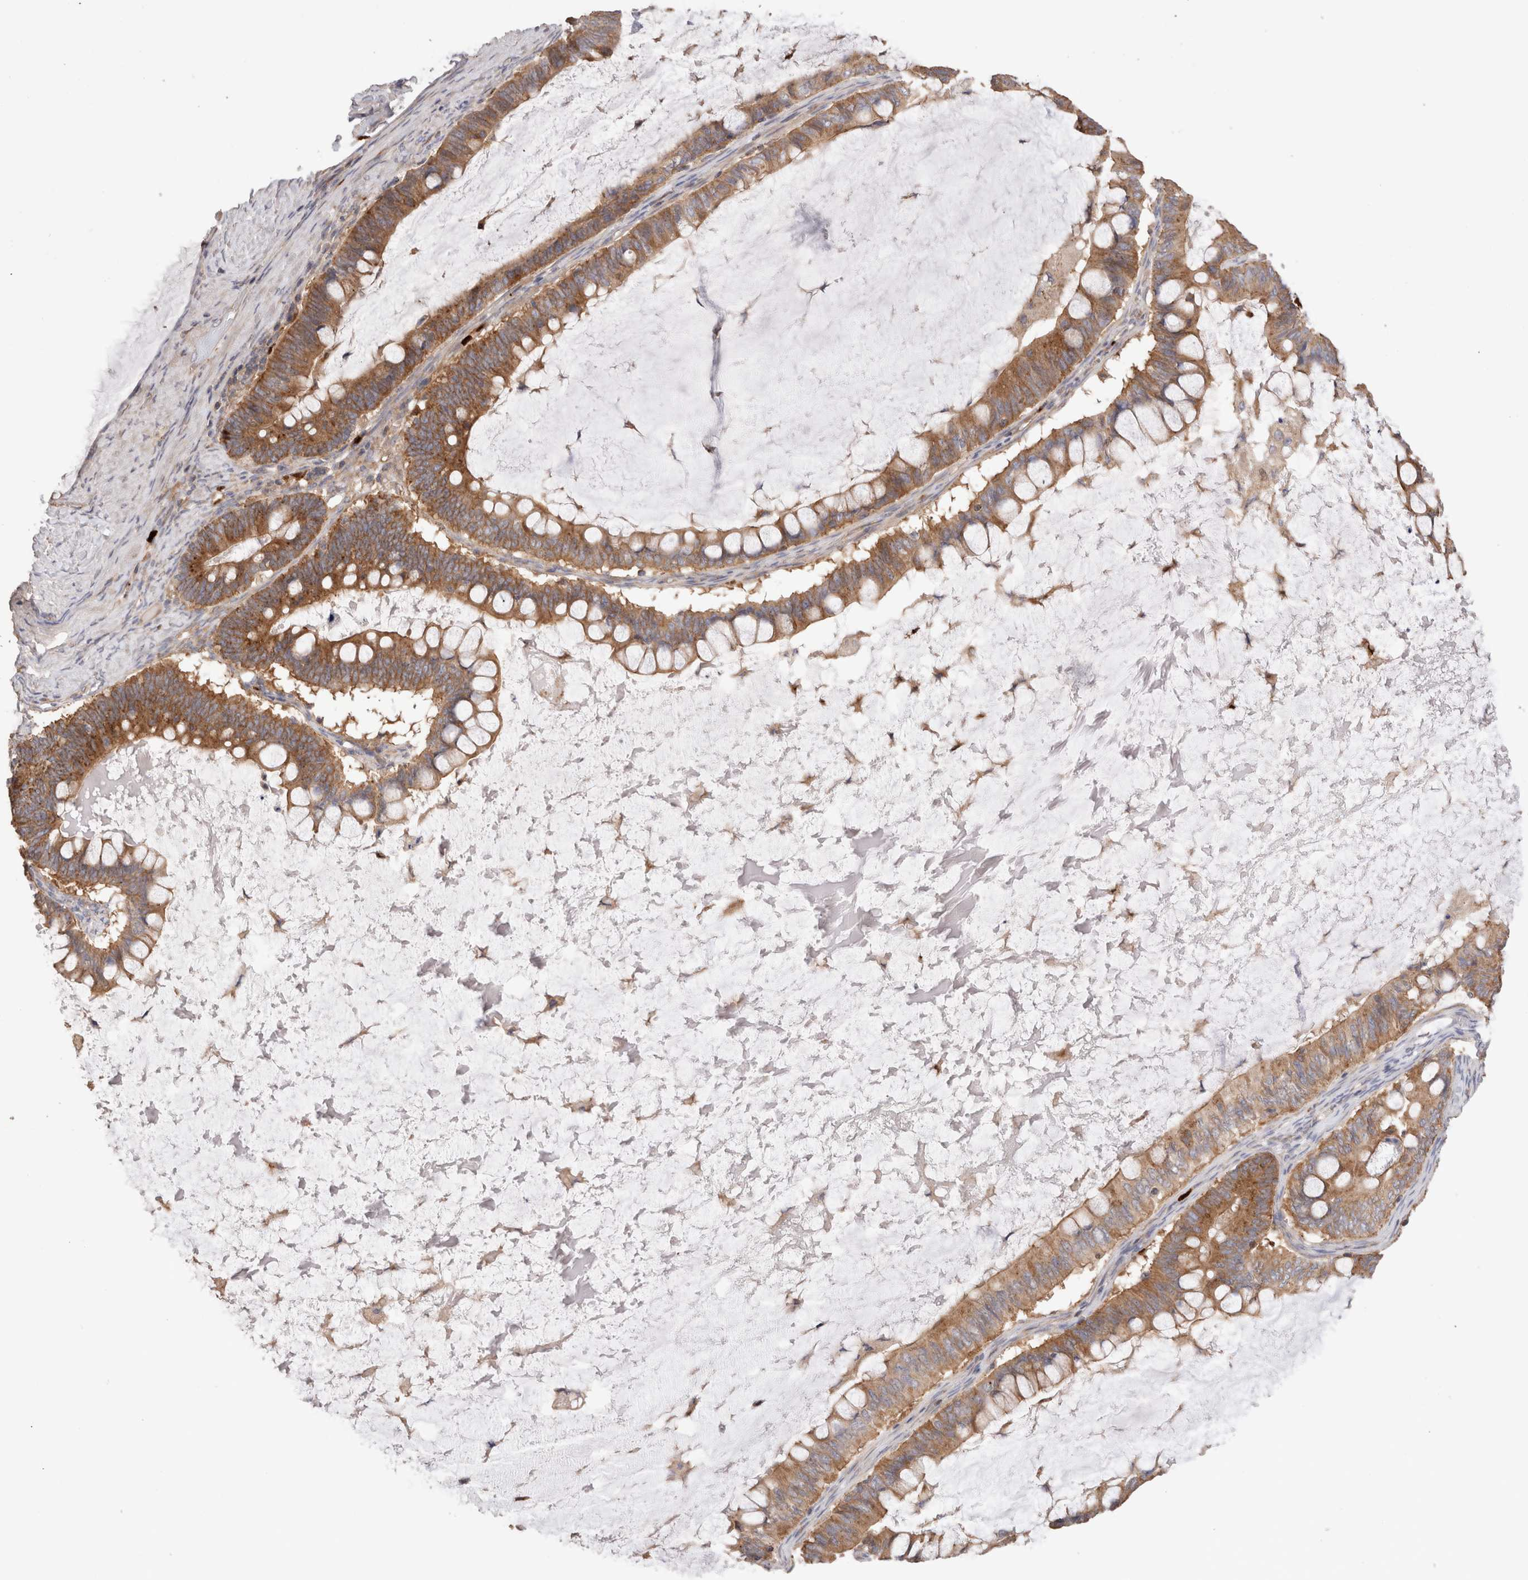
{"staining": {"intensity": "moderate", "quantity": ">75%", "location": "cytoplasmic/membranous"}, "tissue": "ovarian cancer", "cell_type": "Tumor cells", "image_type": "cancer", "snomed": [{"axis": "morphology", "description": "Cystadenocarcinoma, mucinous, NOS"}, {"axis": "topography", "description": "Ovary"}], "caption": "Ovarian cancer stained for a protein (brown) exhibits moderate cytoplasmic/membranous positive staining in about >75% of tumor cells.", "gene": "NXT2", "patient": {"sex": "female", "age": 61}}